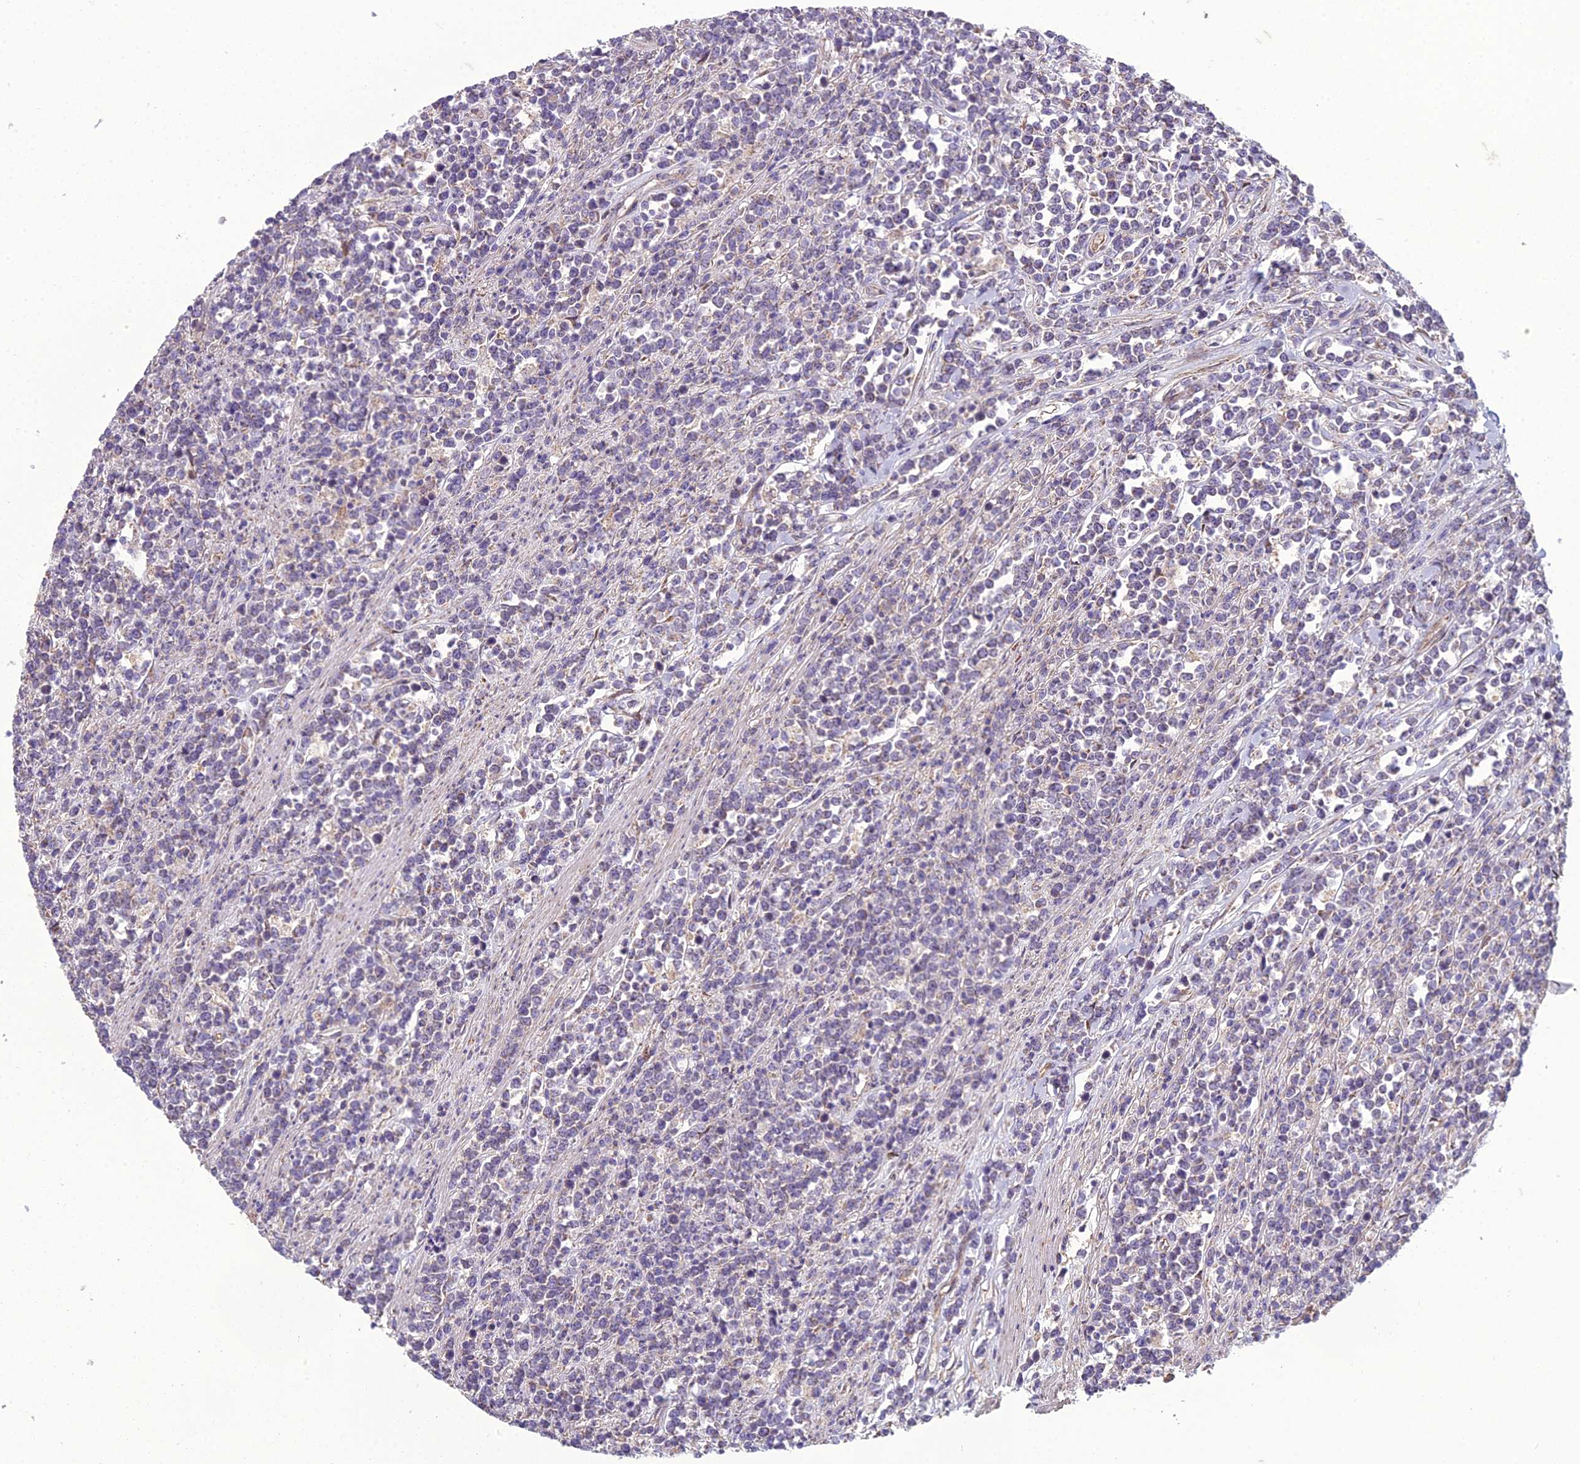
{"staining": {"intensity": "negative", "quantity": "none", "location": "none"}, "tissue": "lymphoma", "cell_type": "Tumor cells", "image_type": "cancer", "snomed": [{"axis": "morphology", "description": "Malignant lymphoma, non-Hodgkin's type, High grade"}, {"axis": "topography", "description": "Small intestine"}], "caption": "Tumor cells show no significant staining in malignant lymphoma, non-Hodgkin's type (high-grade).", "gene": "DUS2", "patient": {"sex": "male", "age": 8}}